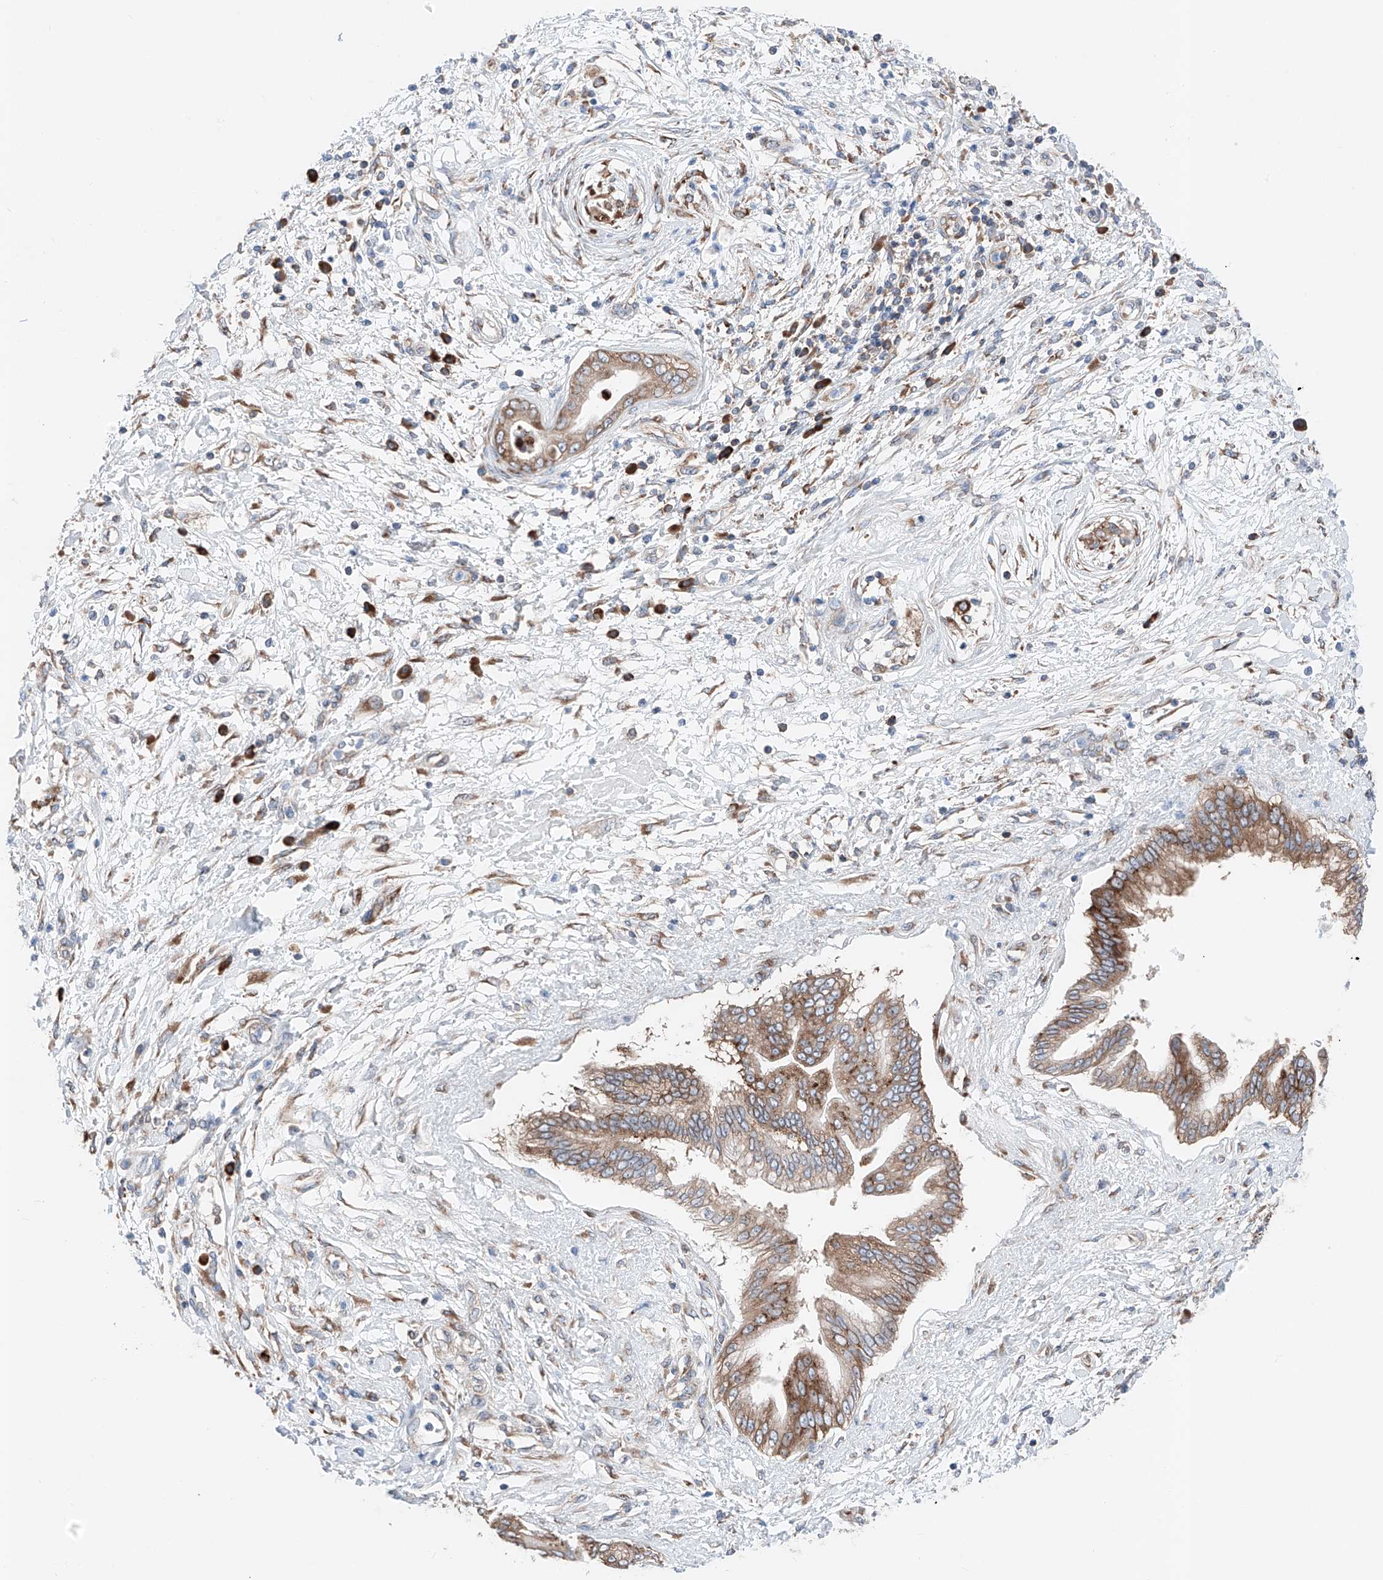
{"staining": {"intensity": "moderate", "quantity": ">75%", "location": "cytoplasmic/membranous"}, "tissue": "pancreatic cancer", "cell_type": "Tumor cells", "image_type": "cancer", "snomed": [{"axis": "morphology", "description": "Adenocarcinoma, NOS"}, {"axis": "topography", "description": "Pancreas"}], "caption": "Tumor cells show medium levels of moderate cytoplasmic/membranous positivity in approximately >75% of cells in pancreatic adenocarcinoma.", "gene": "CRELD1", "patient": {"sex": "female", "age": 56}}